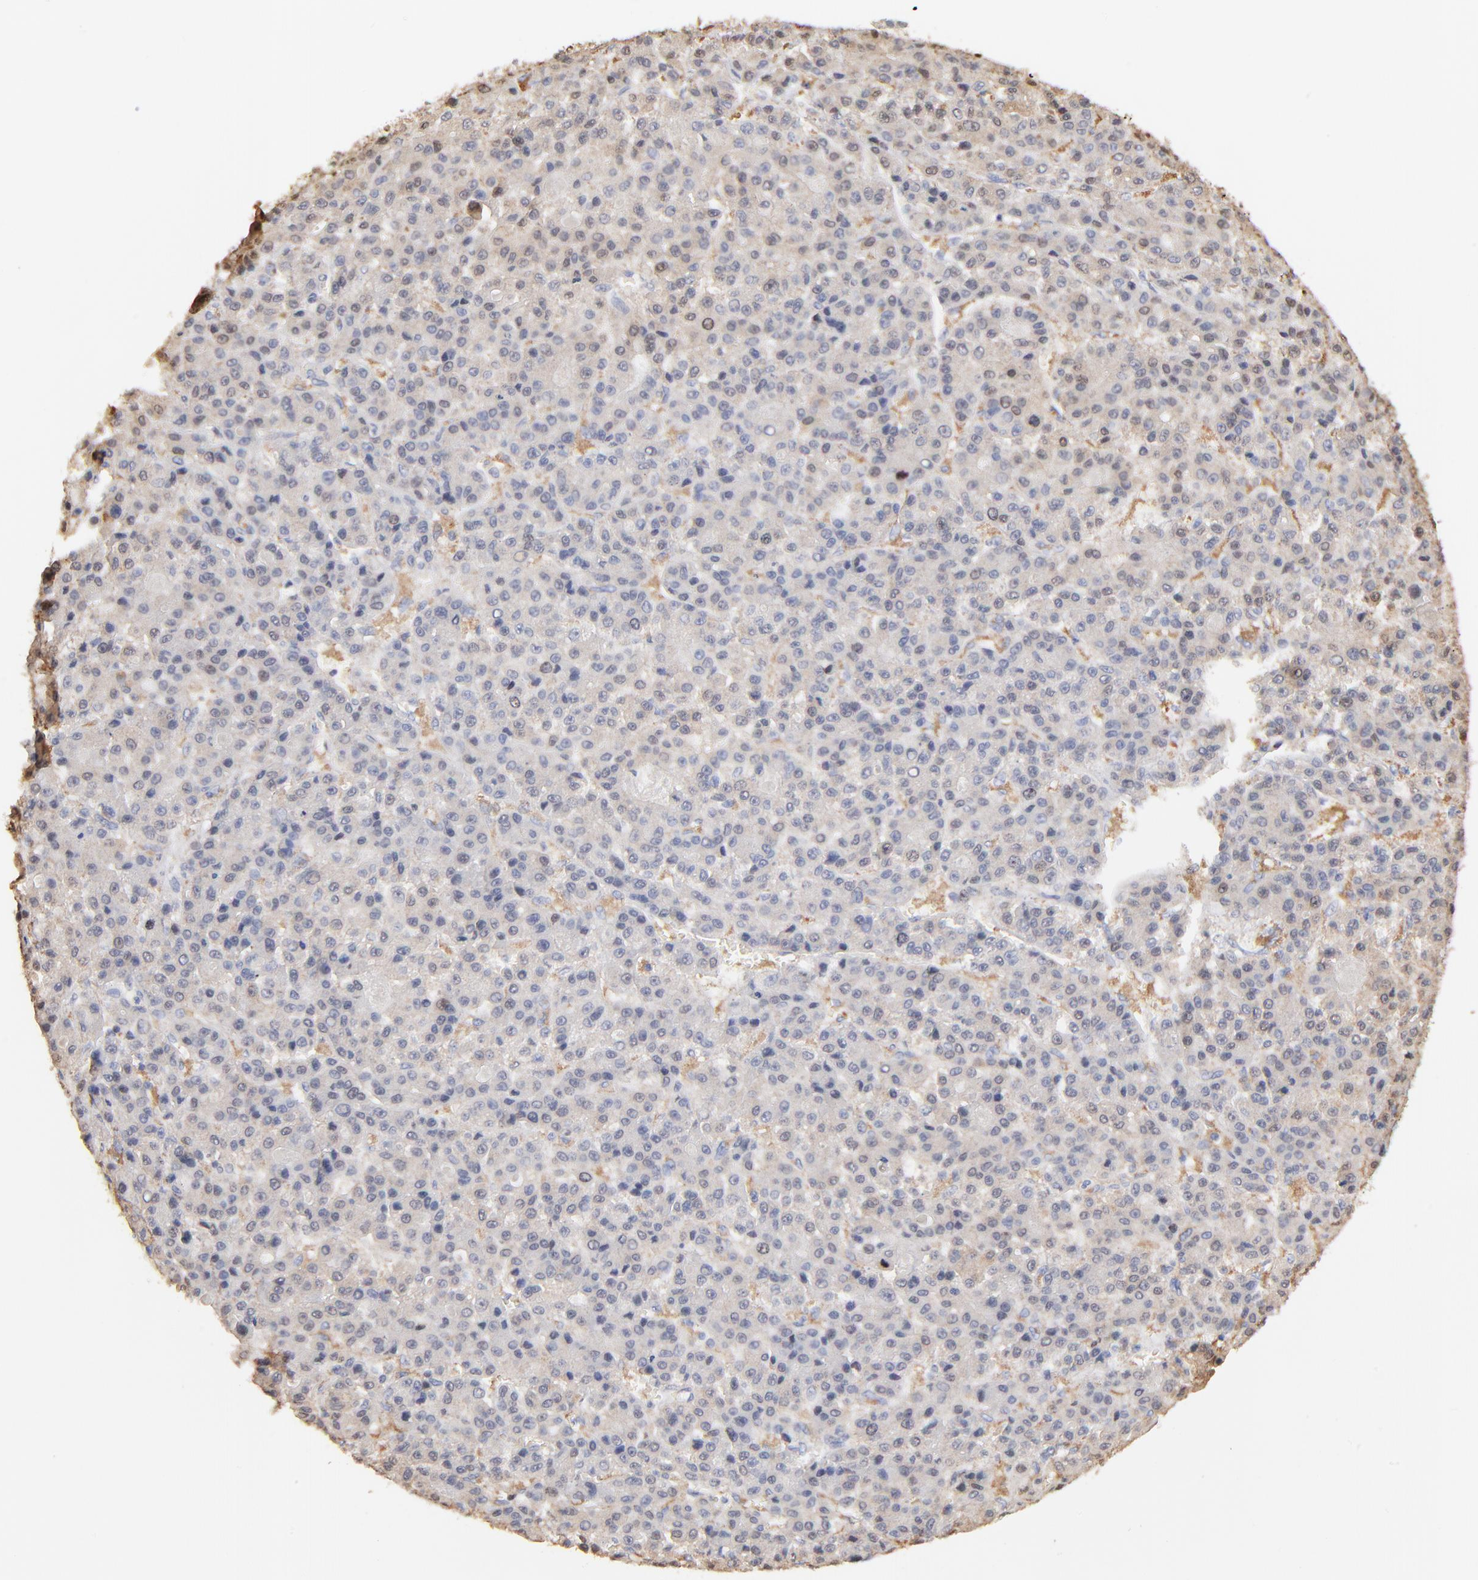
{"staining": {"intensity": "weak", "quantity": "<25%", "location": "cytoplasmic/membranous,nuclear"}, "tissue": "liver cancer", "cell_type": "Tumor cells", "image_type": "cancer", "snomed": [{"axis": "morphology", "description": "Carcinoma, Hepatocellular, NOS"}, {"axis": "topography", "description": "Liver"}], "caption": "There is no significant expression in tumor cells of liver cancer.", "gene": "BIRC5", "patient": {"sex": "male", "age": 70}}